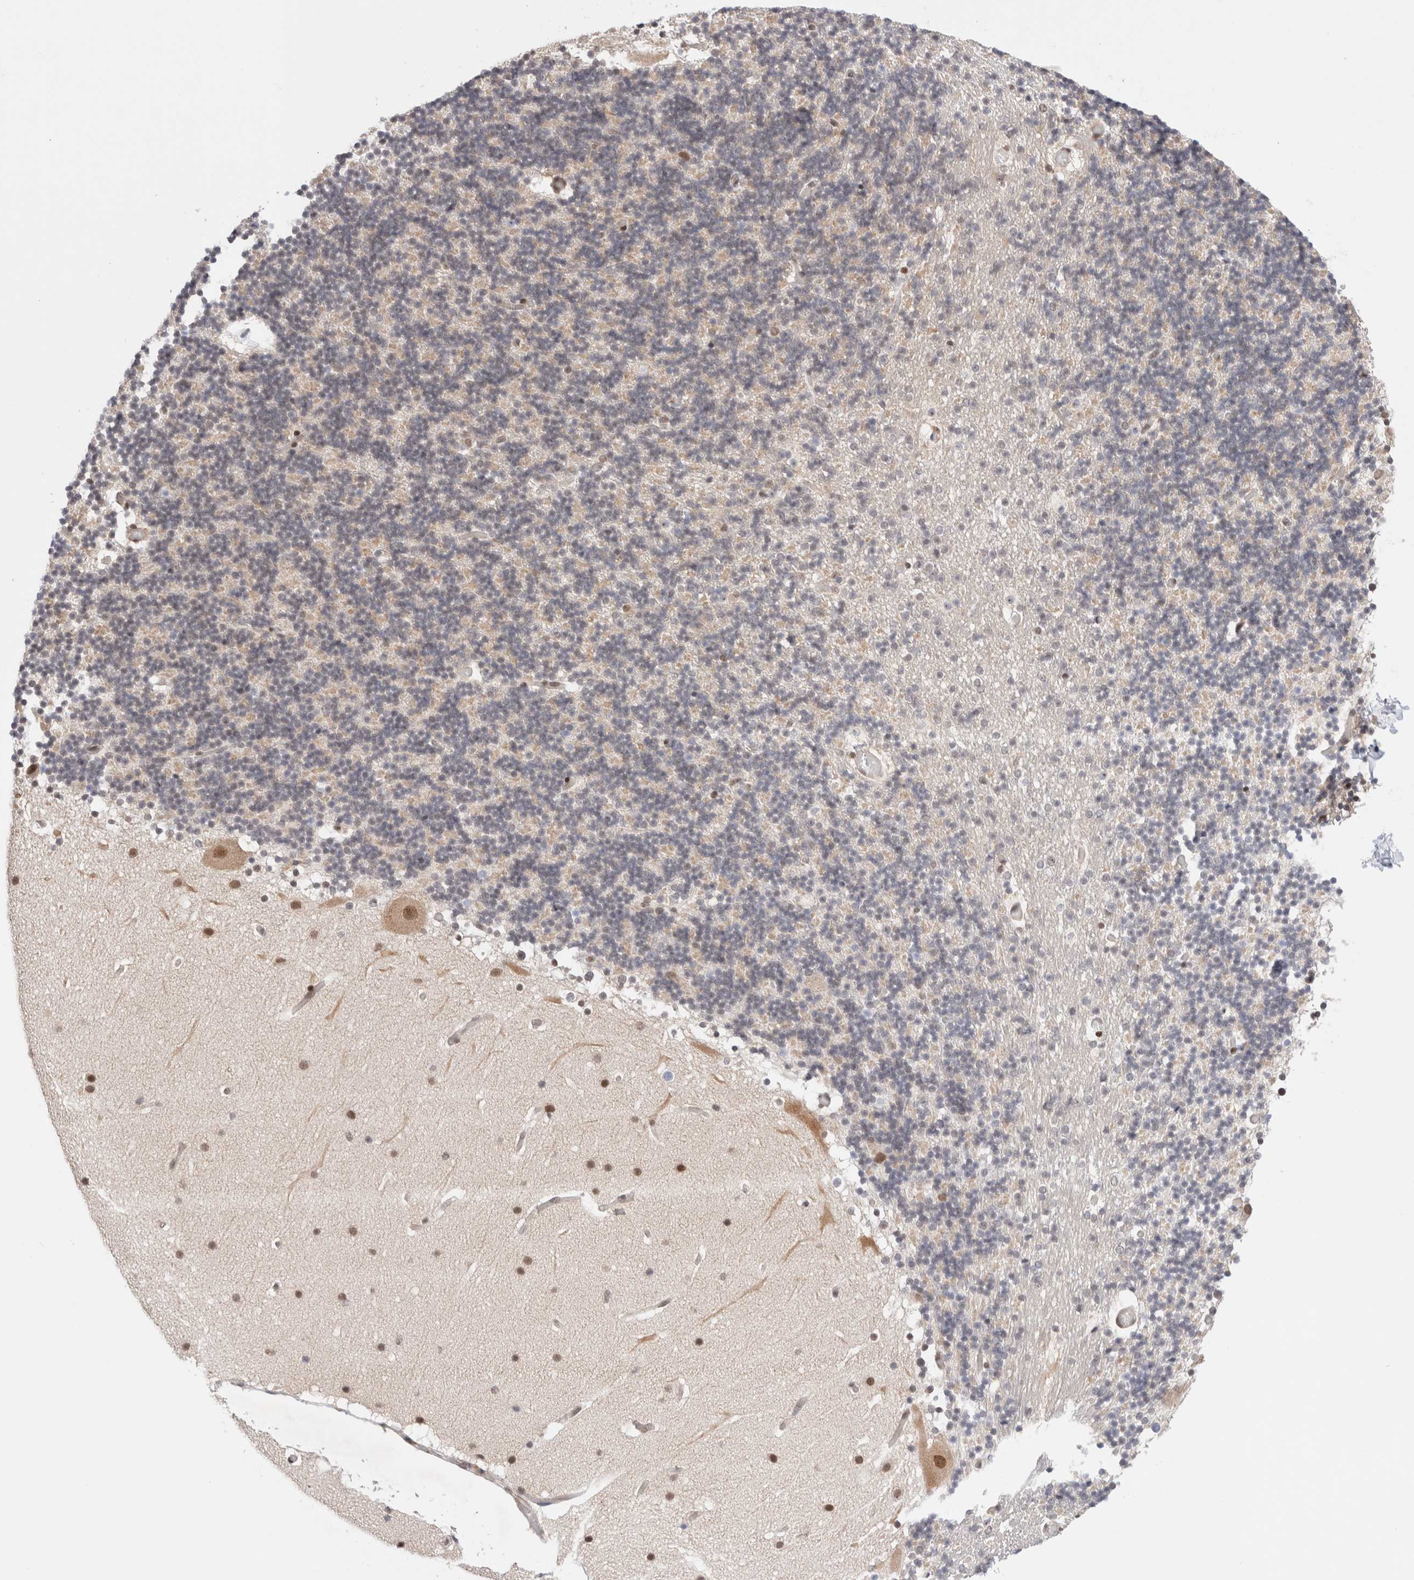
{"staining": {"intensity": "negative", "quantity": "none", "location": "none"}, "tissue": "cerebellum", "cell_type": "Cells in granular layer", "image_type": "normal", "snomed": [{"axis": "morphology", "description": "Normal tissue, NOS"}, {"axis": "topography", "description": "Cerebellum"}], "caption": "IHC micrograph of benign cerebellum: cerebellum stained with DAB (3,3'-diaminobenzidine) displays no significant protein expression in cells in granular layer. The staining is performed using DAB brown chromogen with nuclei counter-stained in using hematoxylin.", "gene": "GATAD2A", "patient": {"sex": "male", "age": 57}}